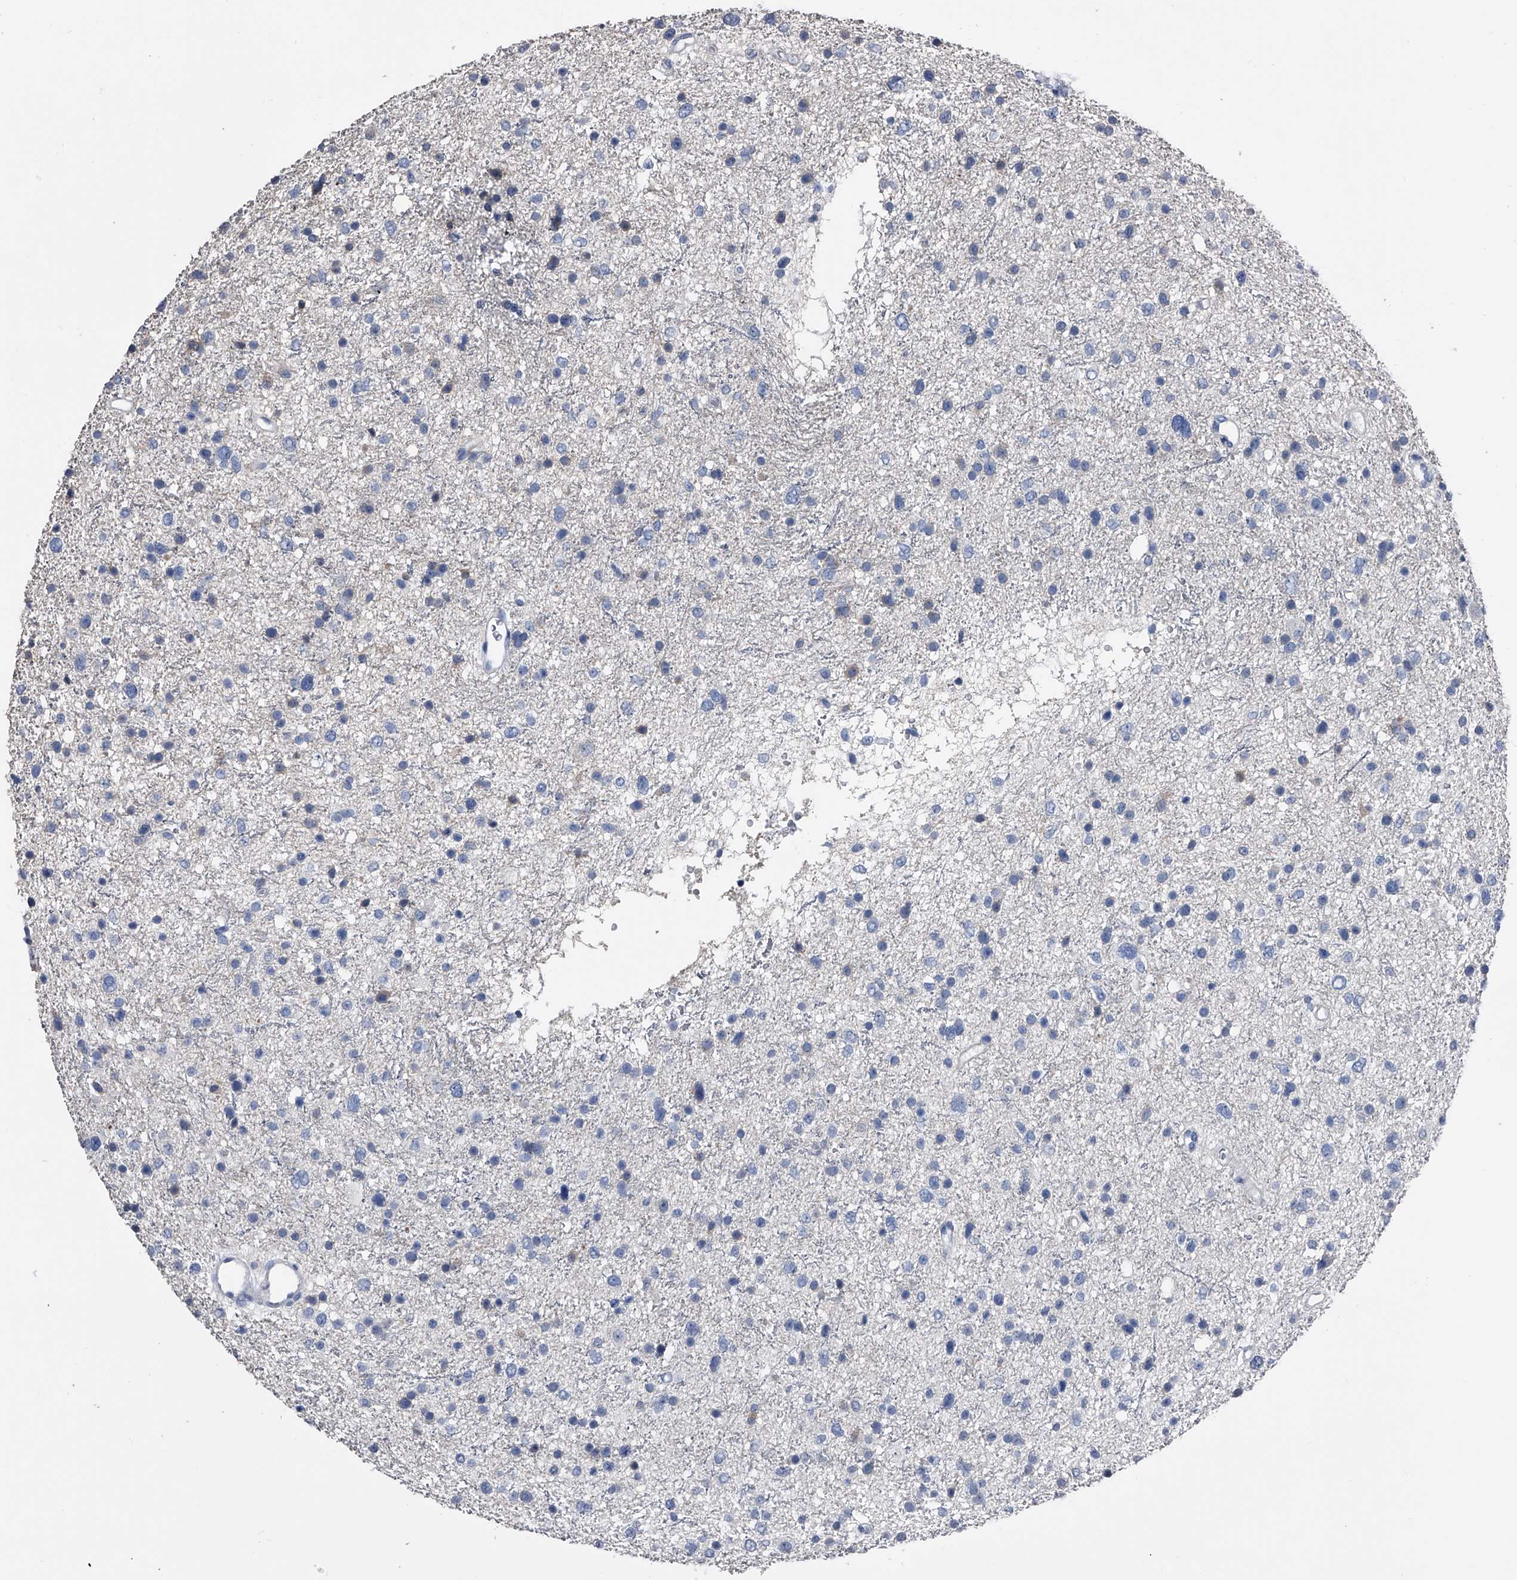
{"staining": {"intensity": "negative", "quantity": "none", "location": "none"}, "tissue": "glioma", "cell_type": "Tumor cells", "image_type": "cancer", "snomed": [{"axis": "morphology", "description": "Glioma, malignant, Low grade"}, {"axis": "topography", "description": "Brain"}], "caption": "Immunohistochemistry (IHC) micrograph of malignant low-grade glioma stained for a protein (brown), which displays no staining in tumor cells.", "gene": "KIF13A", "patient": {"sex": "female", "age": 37}}